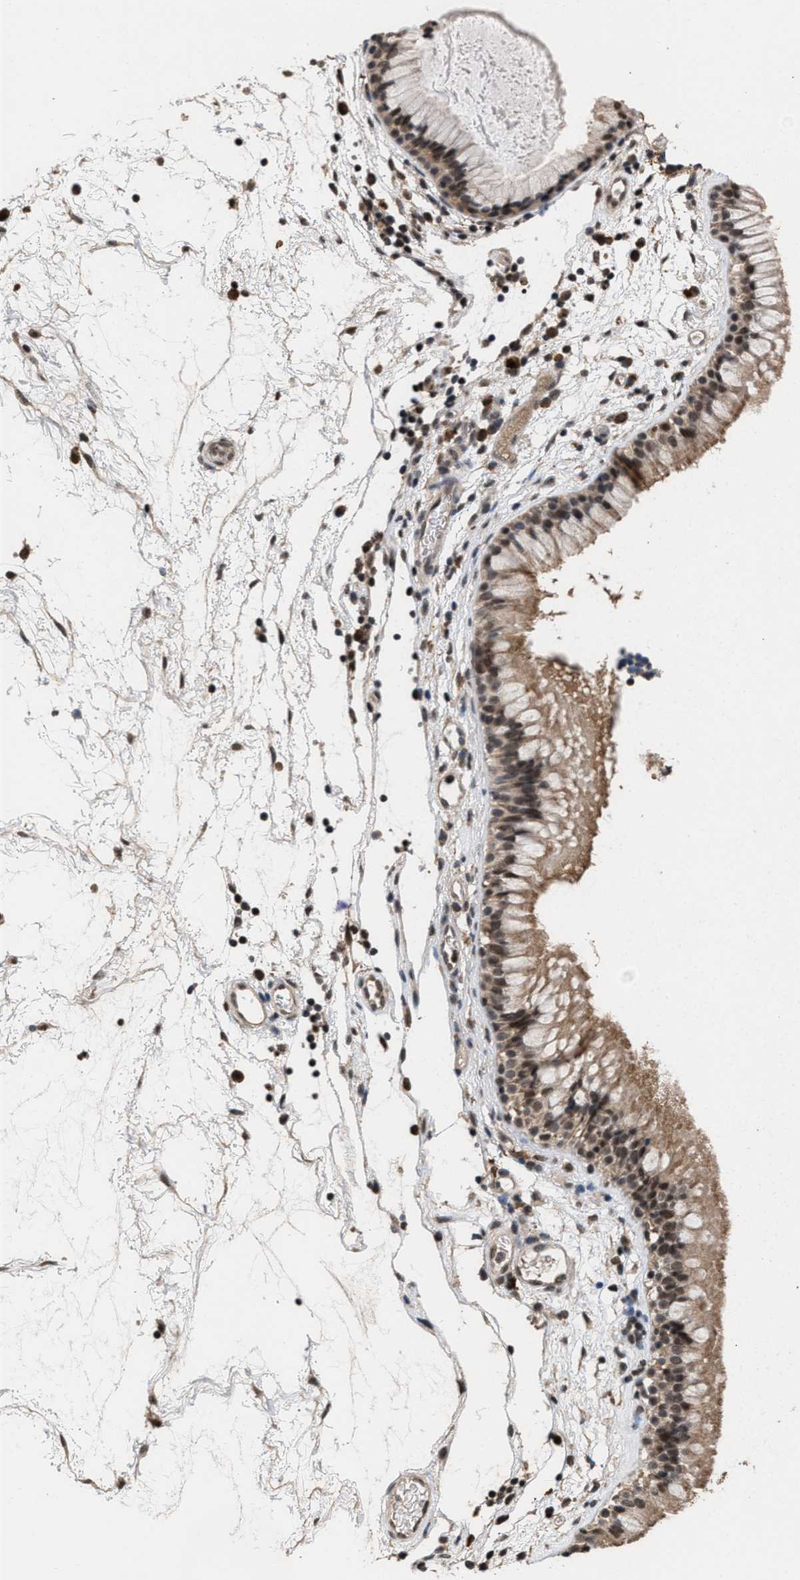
{"staining": {"intensity": "moderate", "quantity": ">75%", "location": "cytoplasmic/membranous,nuclear"}, "tissue": "nasopharynx", "cell_type": "Respiratory epithelial cells", "image_type": "normal", "snomed": [{"axis": "morphology", "description": "Normal tissue, NOS"}, {"axis": "morphology", "description": "Inflammation, NOS"}, {"axis": "topography", "description": "Nasopharynx"}], "caption": "Human nasopharynx stained with a brown dye demonstrates moderate cytoplasmic/membranous,nuclear positive expression in approximately >75% of respiratory epithelial cells.", "gene": "C9orf78", "patient": {"sex": "male", "age": 48}}